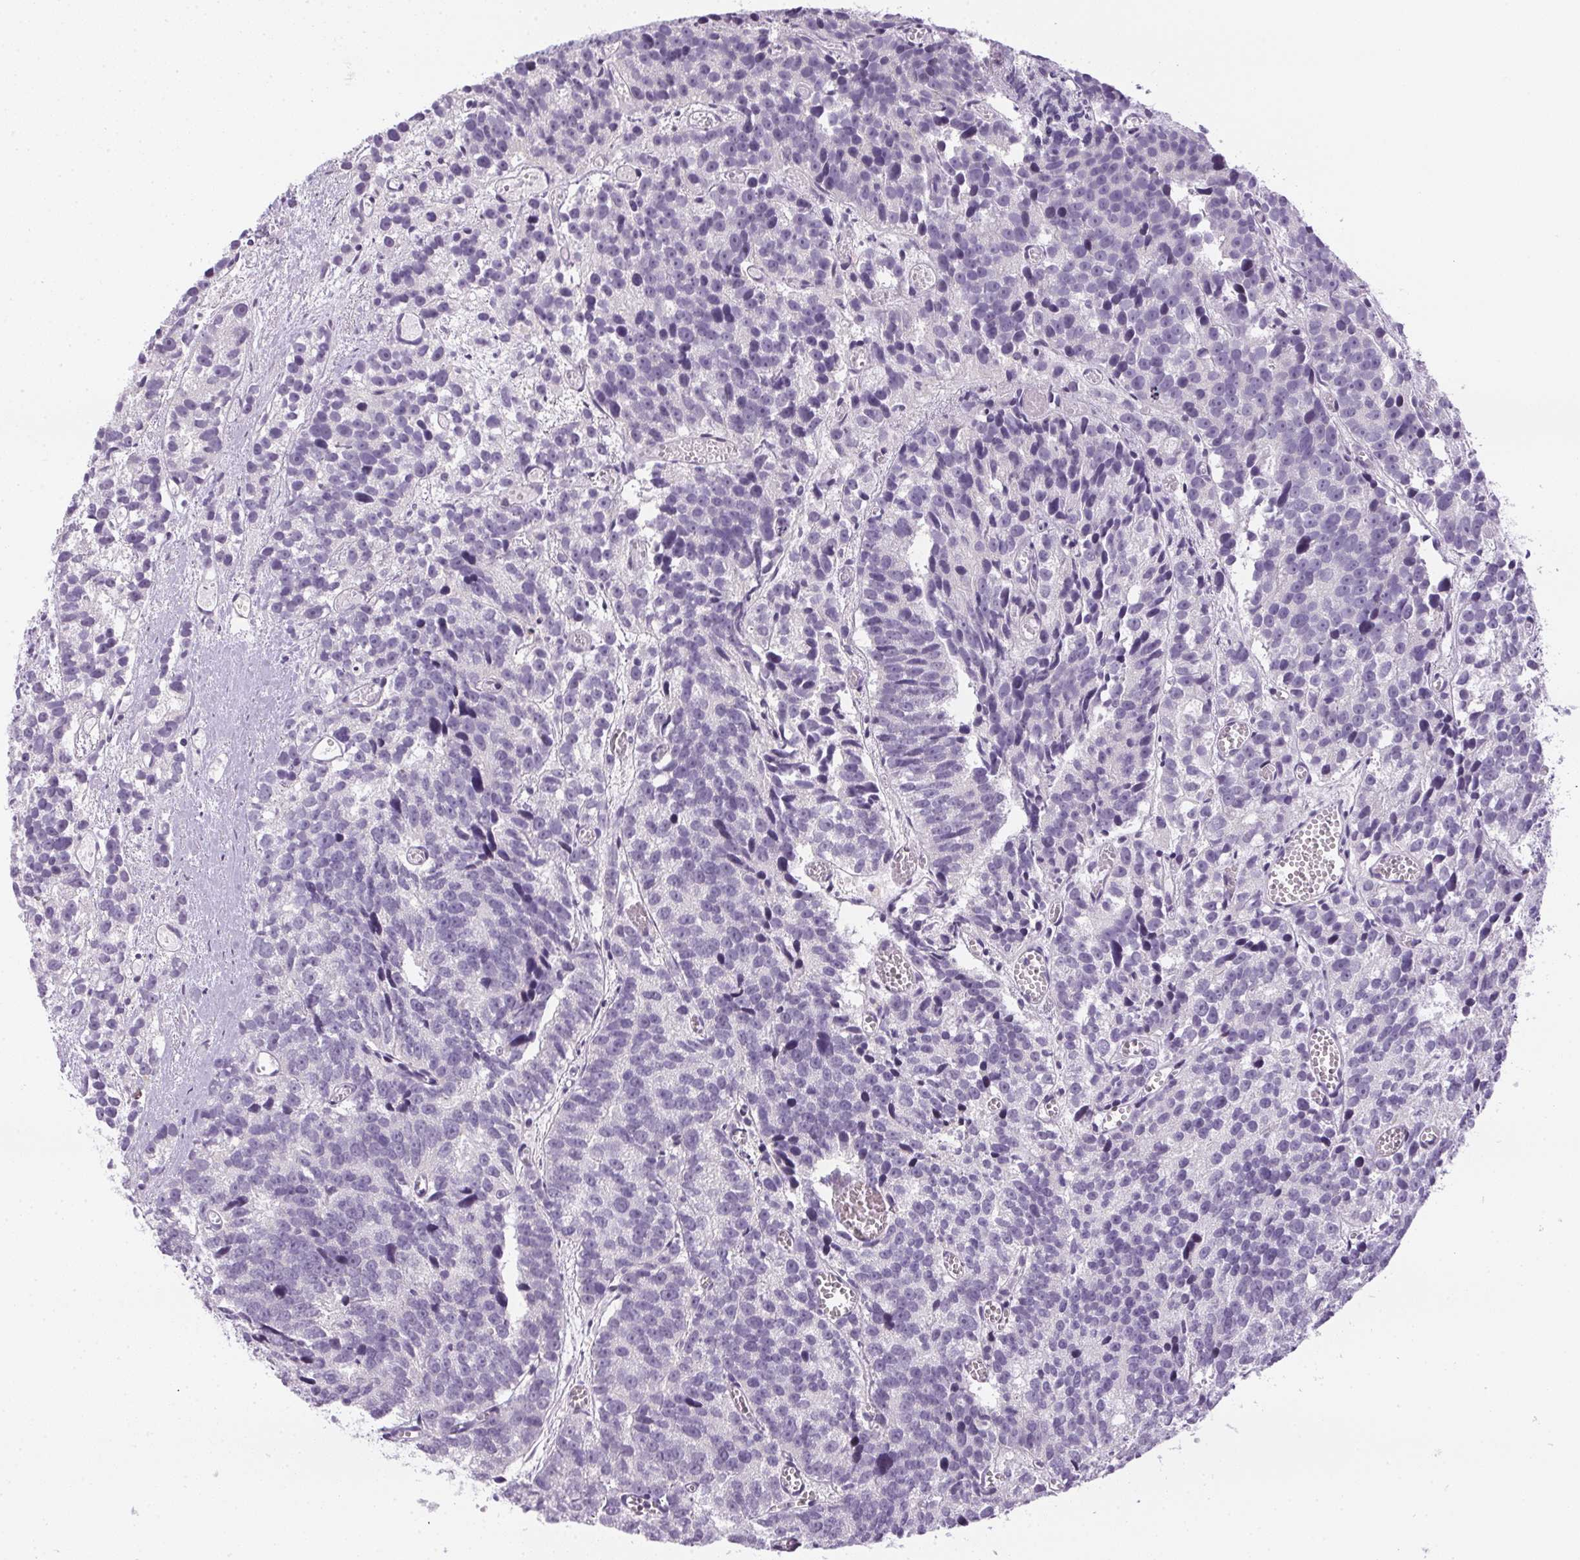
{"staining": {"intensity": "negative", "quantity": "none", "location": "none"}, "tissue": "prostate cancer", "cell_type": "Tumor cells", "image_type": "cancer", "snomed": [{"axis": "morphology", "description": "Adenocarcinoma, High grade"}, {"axis": "topography", "description": "Prostate"}], "caption": "High power microscopy image of an immunohistochemistry (IHC) image of prostate cancer, revealing no significant staining in tumor cells.", "gene": "GSDMC", "patient": {"sex": "male", "age": 77}}